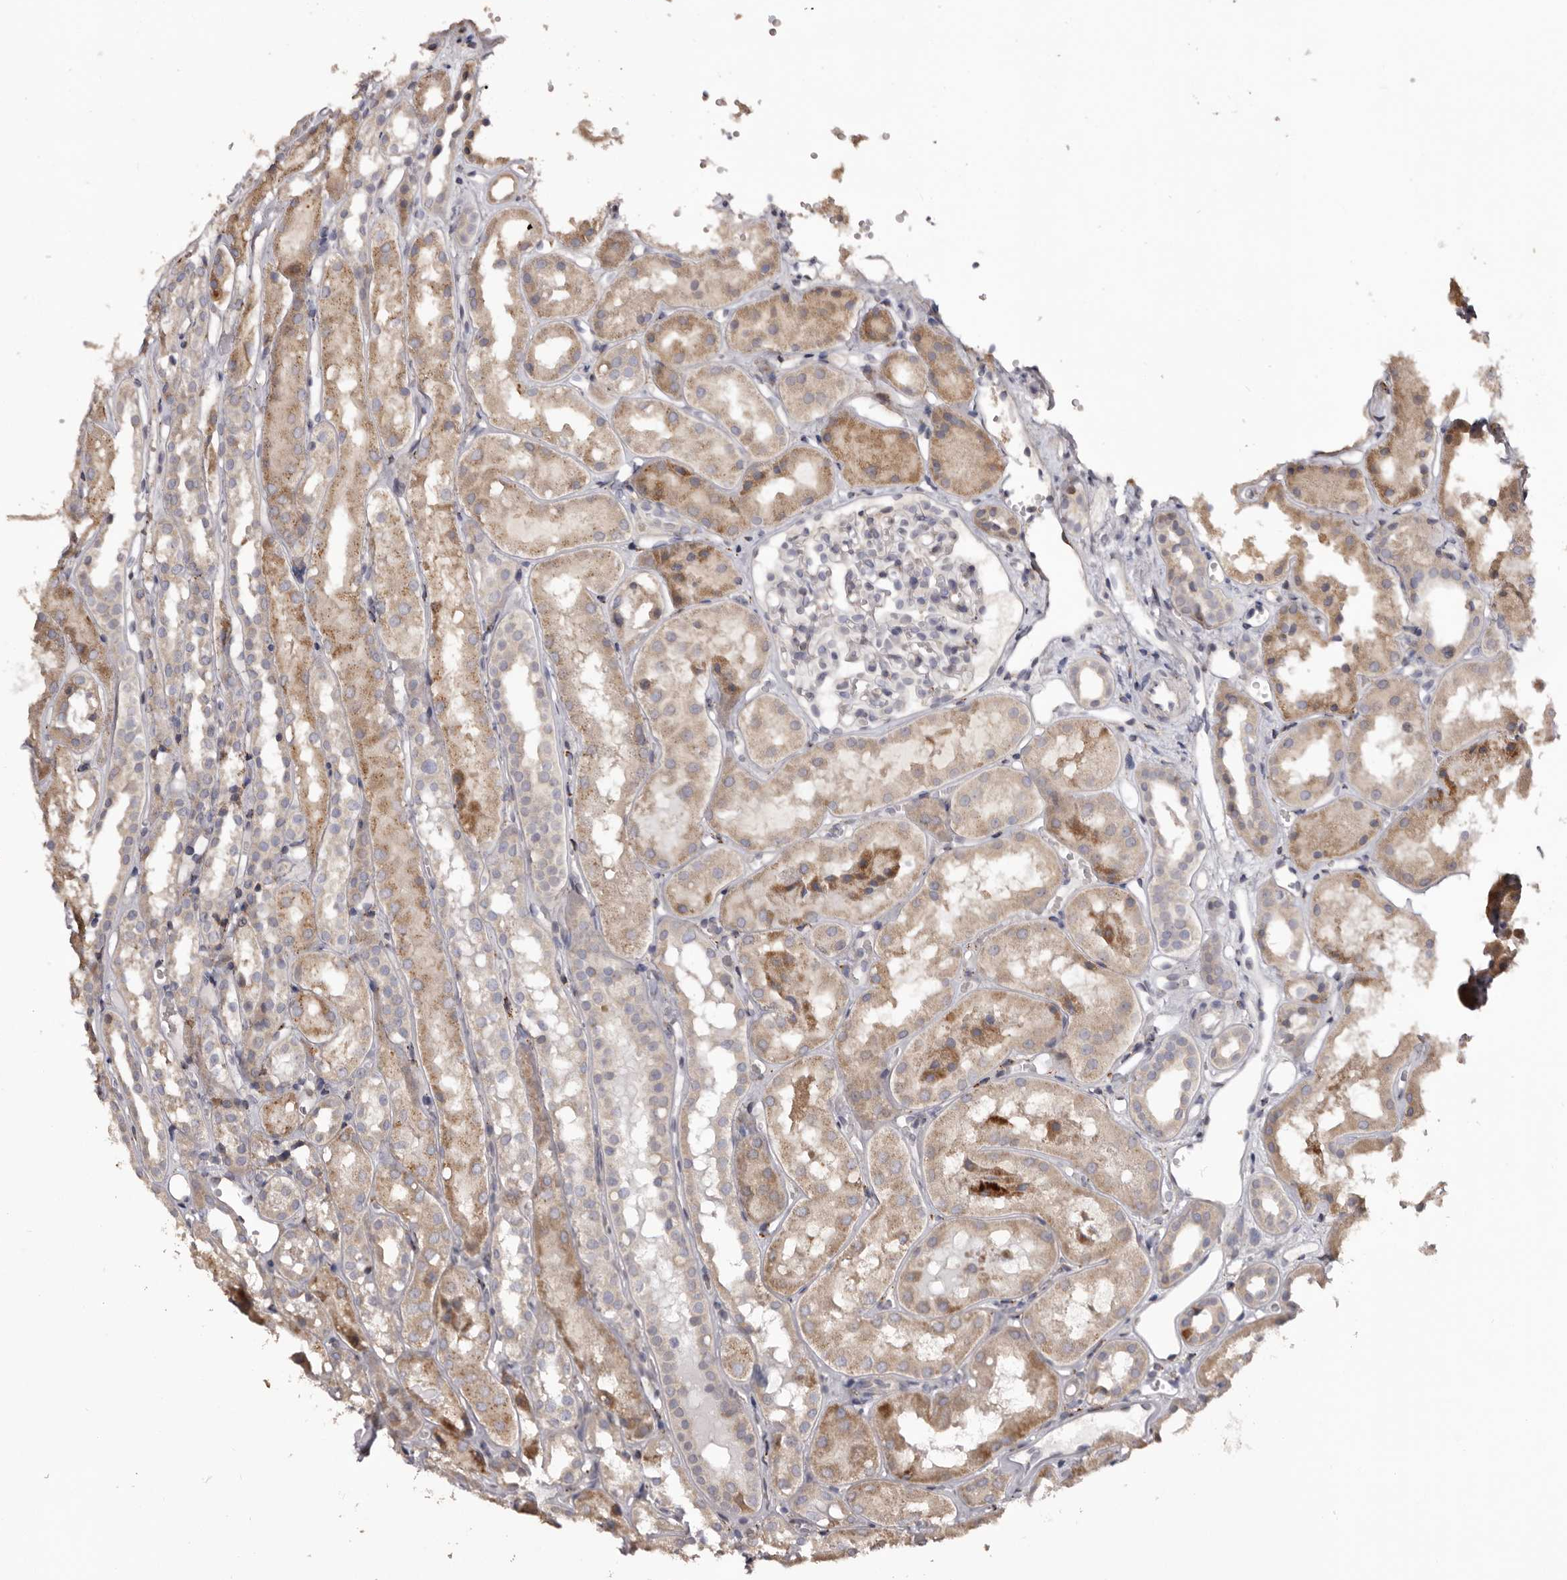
{"staining": {"intensity": "negative", "quantity": "none", "location": "none"}, "tissue": "kidney", "cell_type": "Cells in glomeruli", "image_type": "normal", "snomed": [{"axis": "morphology", "description": "Normal tissue, NOS"}, {"axis": "topography", "description": "Kidney"}], "caption": "Immunohistochemistry (IHC) histopathology image of benign kidney stained for a protein (brown), which demonstrates no positivity in cells in glomeruli. (DAB (3,3'-diaminobenzidine) immunohistochemistry (IHC) with hematoxylin counter stain).", "gene": "PIGX", "patient": {"sex": "male", "age": 16}}